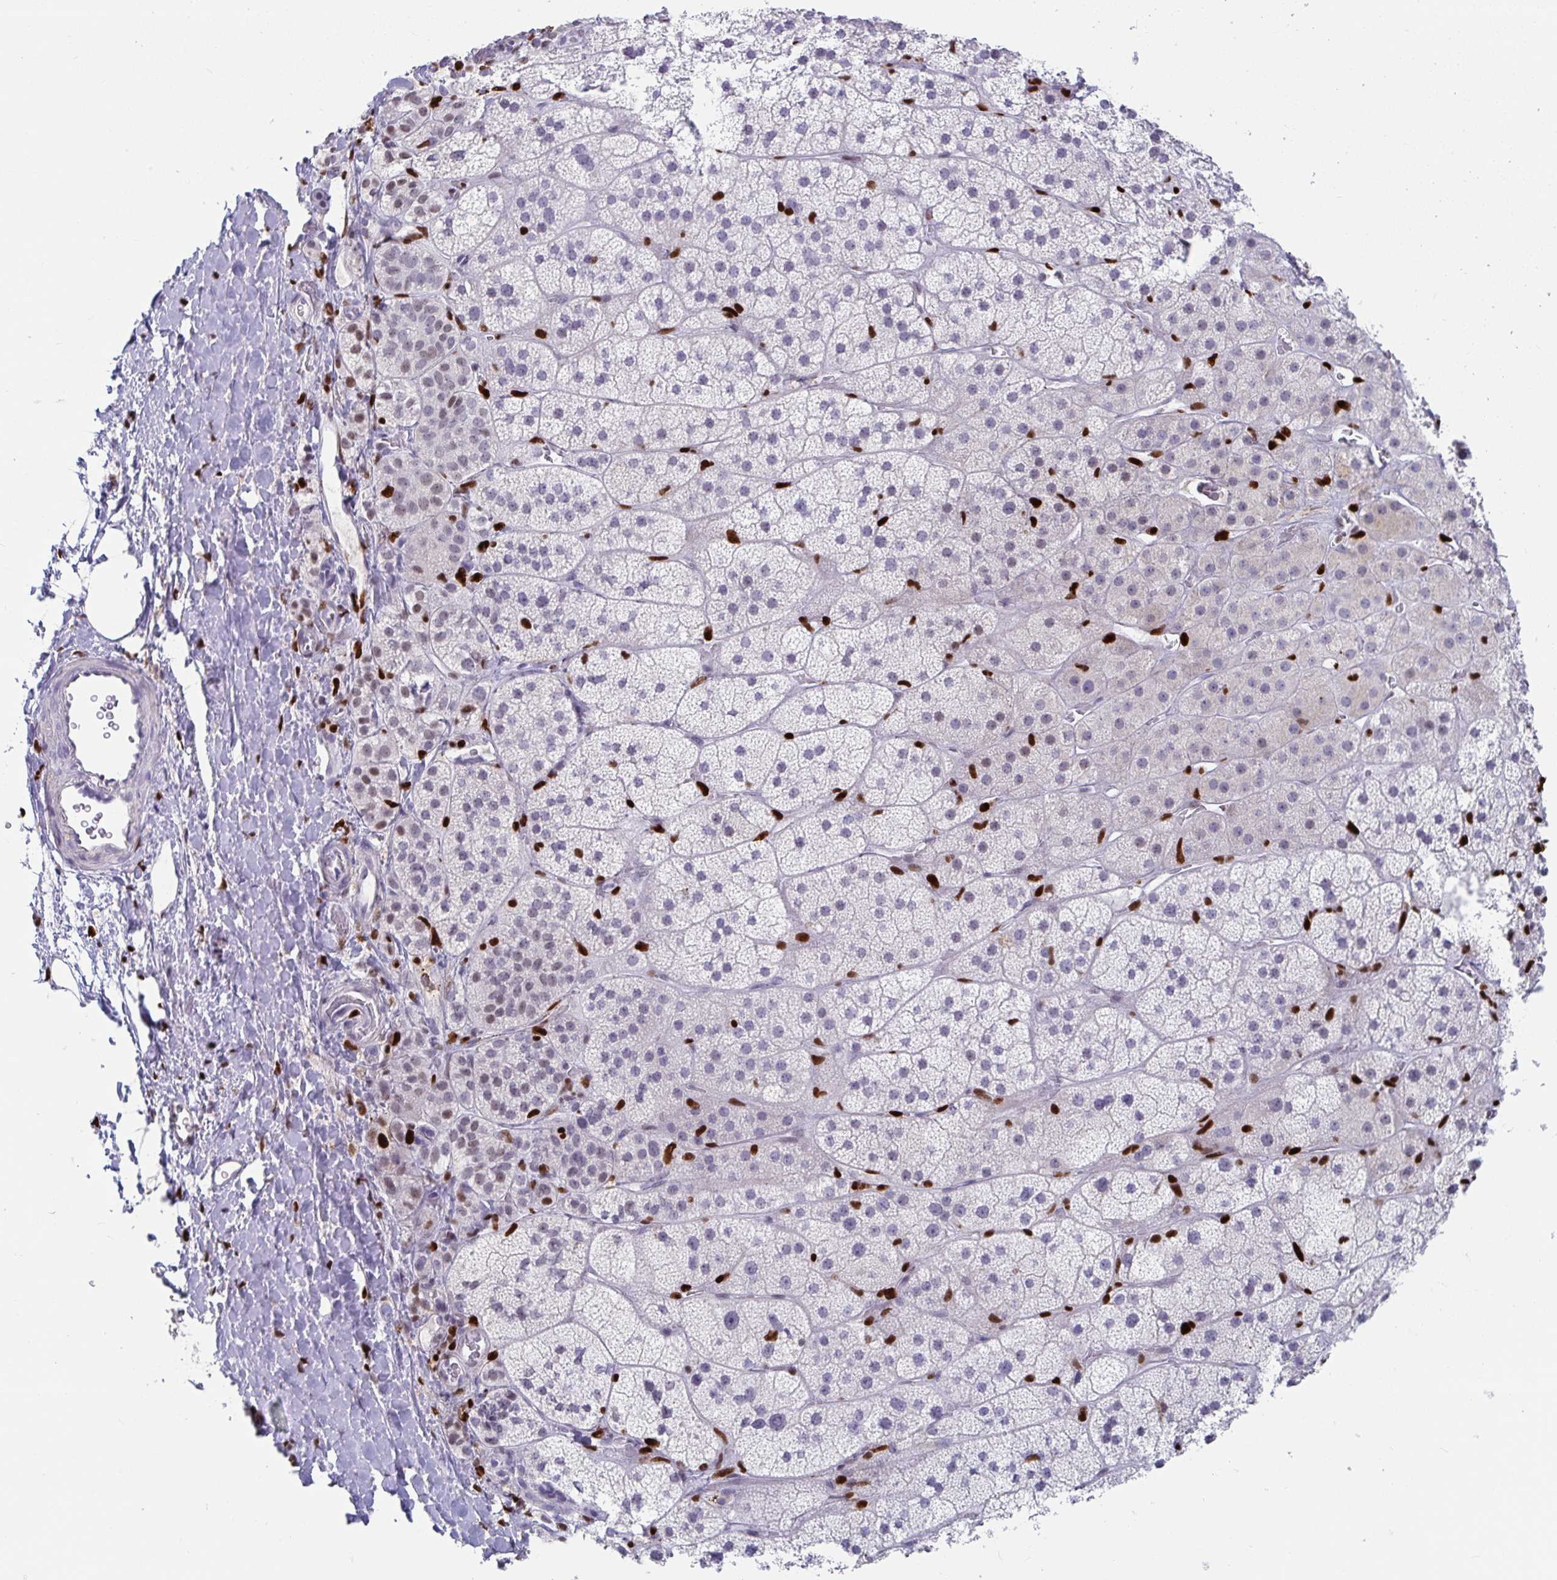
{"staining": {"intensity": "moderate", "quantity": "<25%", "location": "nuclear"}, "tissue": "adrenal gland", "cell_type": "Glandular cells", "image_type": "normal", "snomed": [{"axis": "morphology", "description": "Normal tissue, NOS"}, {"axis": "topography", "description": "Adrenal gland"}], "caption": "Glandular cells reveal moderate nuclear positivity in approximately <25% of cells in benign adrenal gland.", "gene": "ZNF586", "patient": {"sex": "male", "age": 57}}